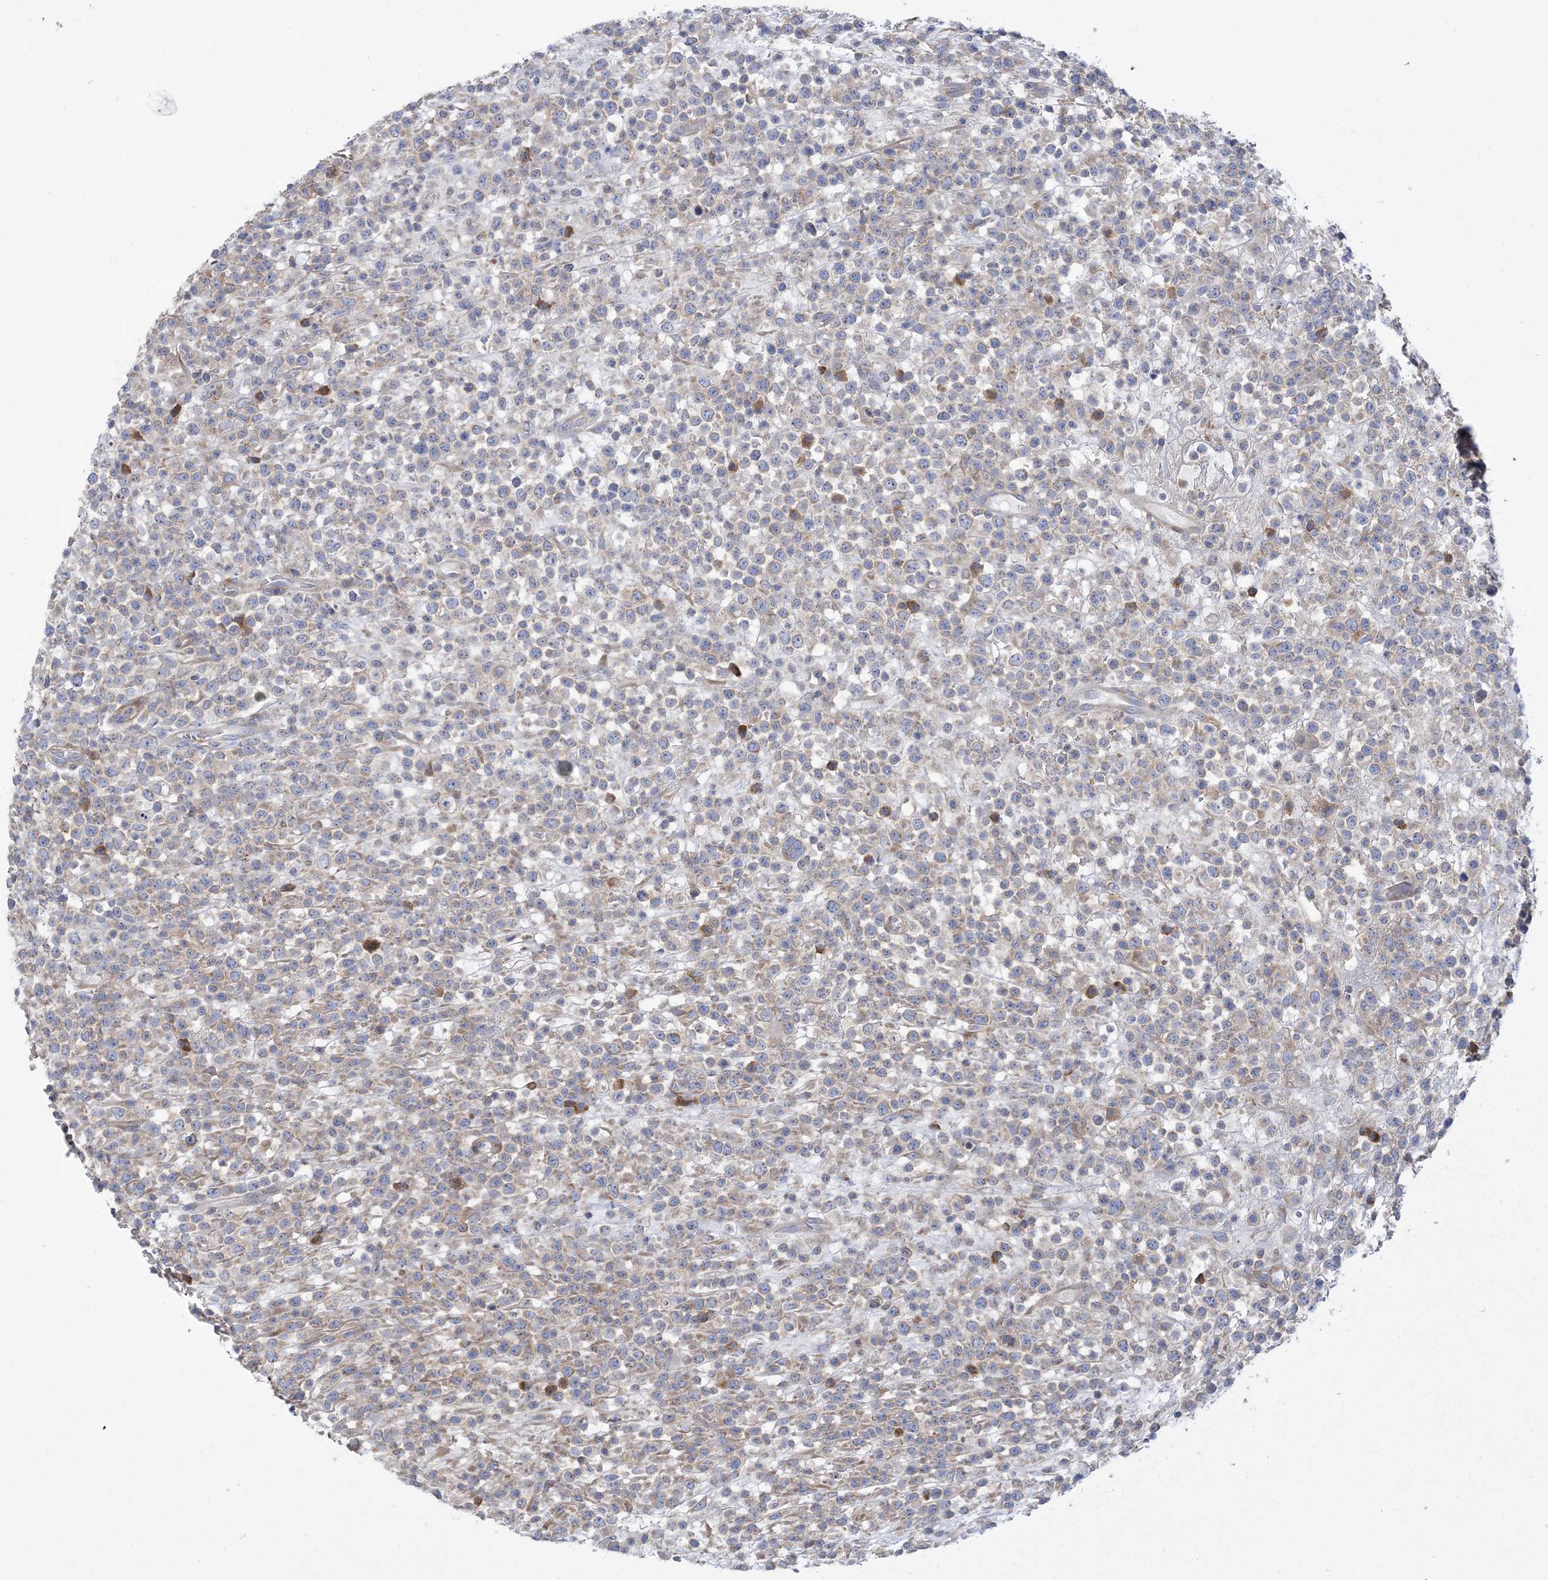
{"staining": {"intensity": "weak", "quantity": "25%-75%", "location": "cytoplasmic/membranous"}, "tissue": "lymphoma", "cell_type": "Tumor cells", "image_type": "cancer", "snomed": [{"axis": "morphology", "description": "Malignant lymphoma, non-Hodgkin's type, High grade"}, {"axis": "topography", "description": "Colon"}], "caption": "Brown immunohistochemical staining in human lymphoma exhibits weak cytoplasmic/membranous positivity in about 25%-75% of tumor cells. (Brightfield microscopy of DAB IHC at high magnification).", "gene": "ARSJ", "patient": {"sex": "female", "age": 53}}